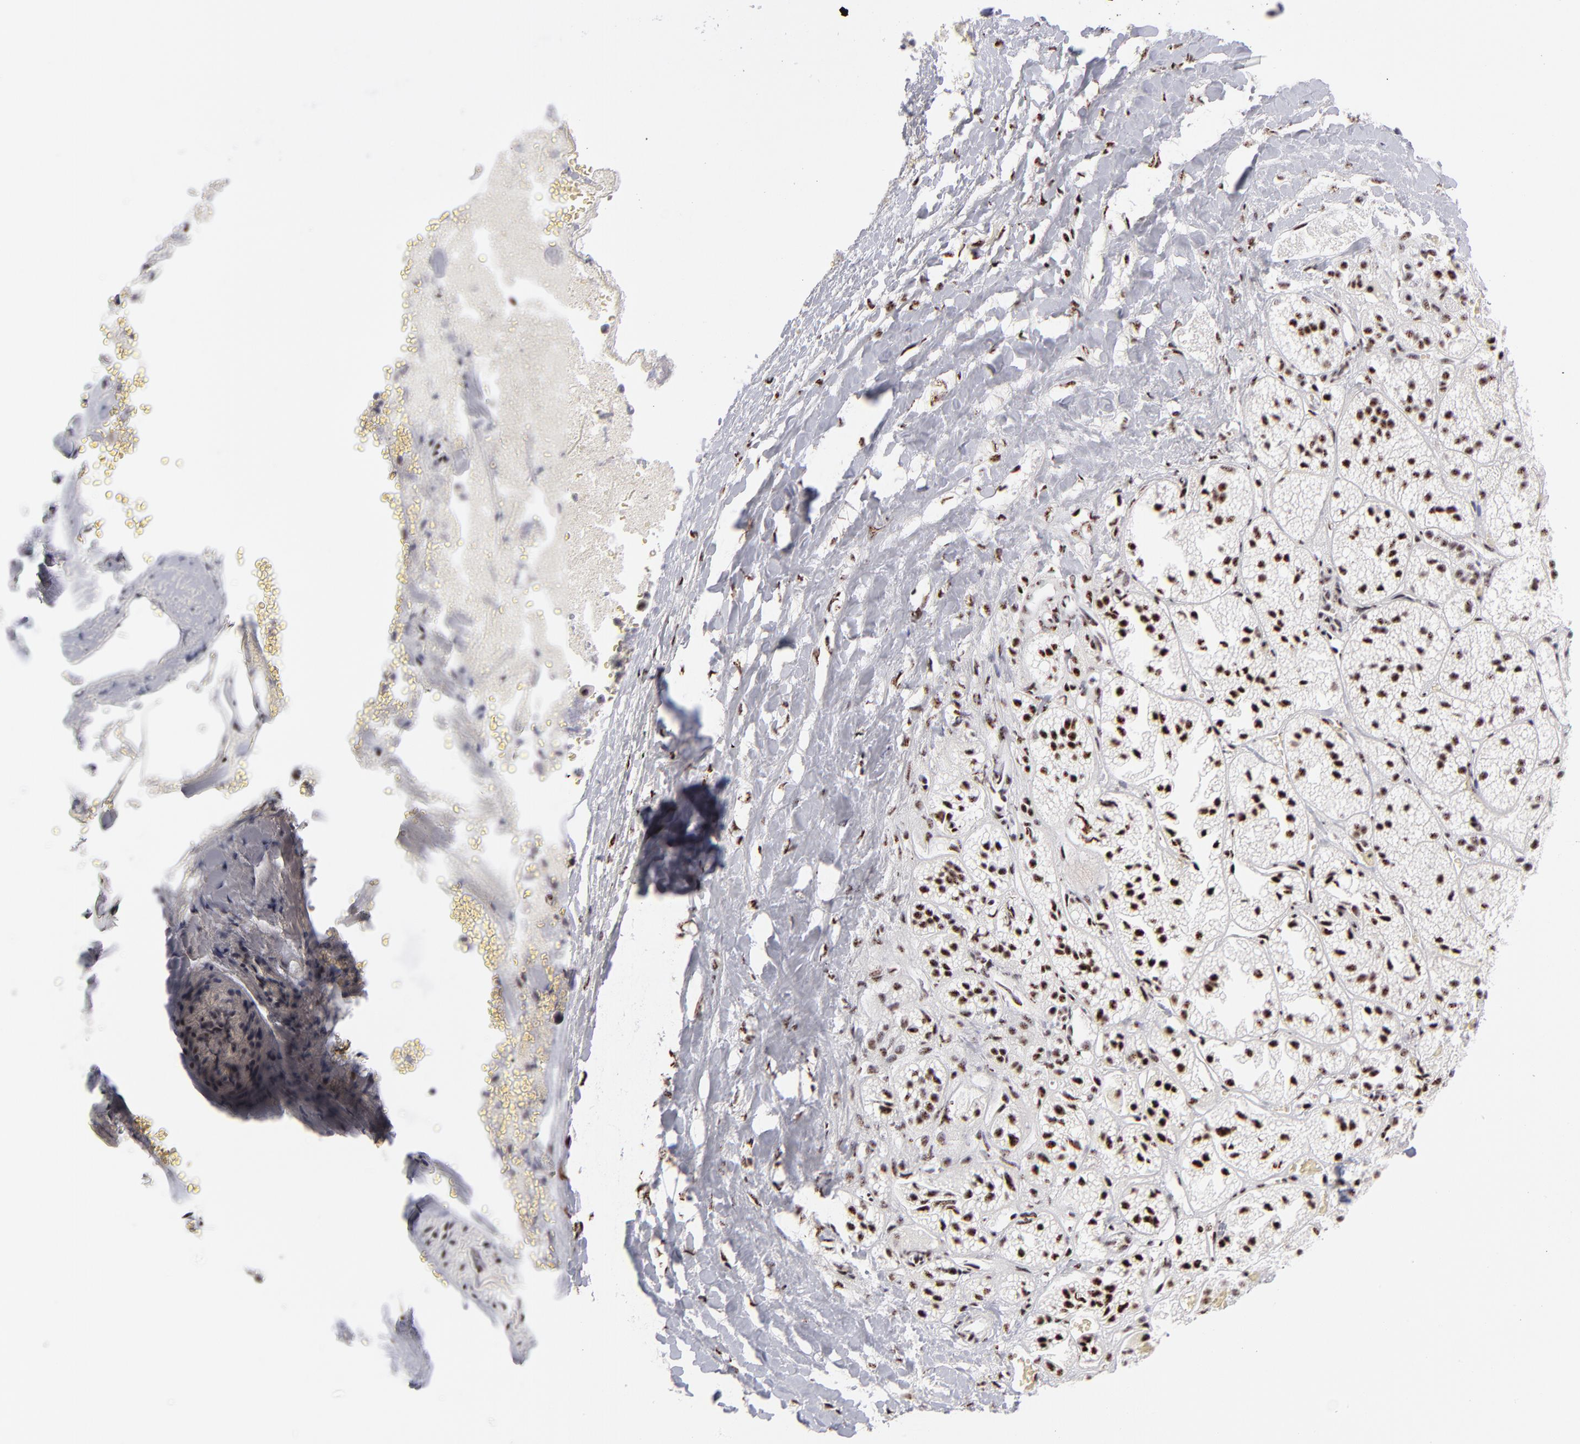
{"staining": {"intensity": "strong", "quantity": ">75%", "location": "nuclear"}, "tissue": "adrenal gland", "cell_type": "Glandular cells", "image_type": "normal", "snomed": [{"axis": "morphology", "description": "Normal tissue, NOS"}, {"axis": "topography", "description": "Adrenal gland"}], "caption": "The photomicrograph exhibits staining of unremarkable adrenal gland, revealing strong nuclear protein expression (brown color) within glandular cells. (IHC, brightfield microscopy, high magnification).", "gene": "CDC25C", "patient": {"sex": "female", "age": 71}}